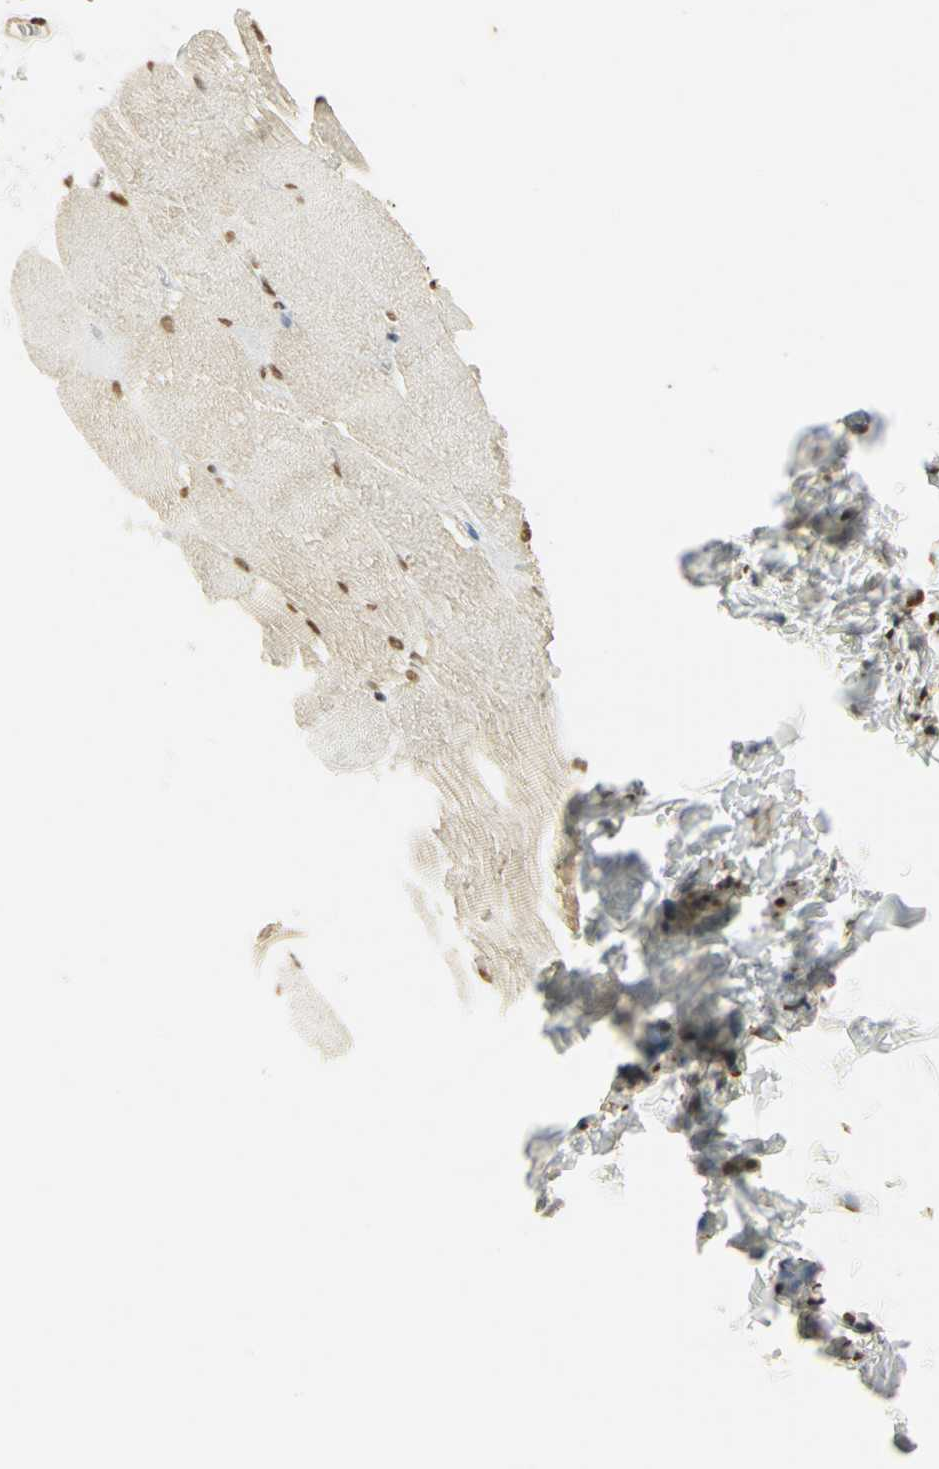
{"staining": {"intensity": "moderate", "quantity": "25%-75%", "location": "nuclear"}, "tissue": "skeletal muscle", "cell_type": "Myocytes", "image_type": "normal", "snomed": [{"axis": "morphology", "description": "Normal tissue, NOS"}, {"axis": "topography", "description": "Skeletal muscle"}], "caption": "Normal skeletal muscle exhibits moderate nuclear positivity in about 25%-75% of myocytes.", "gene": "SET", "patient": {"sex": "female", "age": 37}}